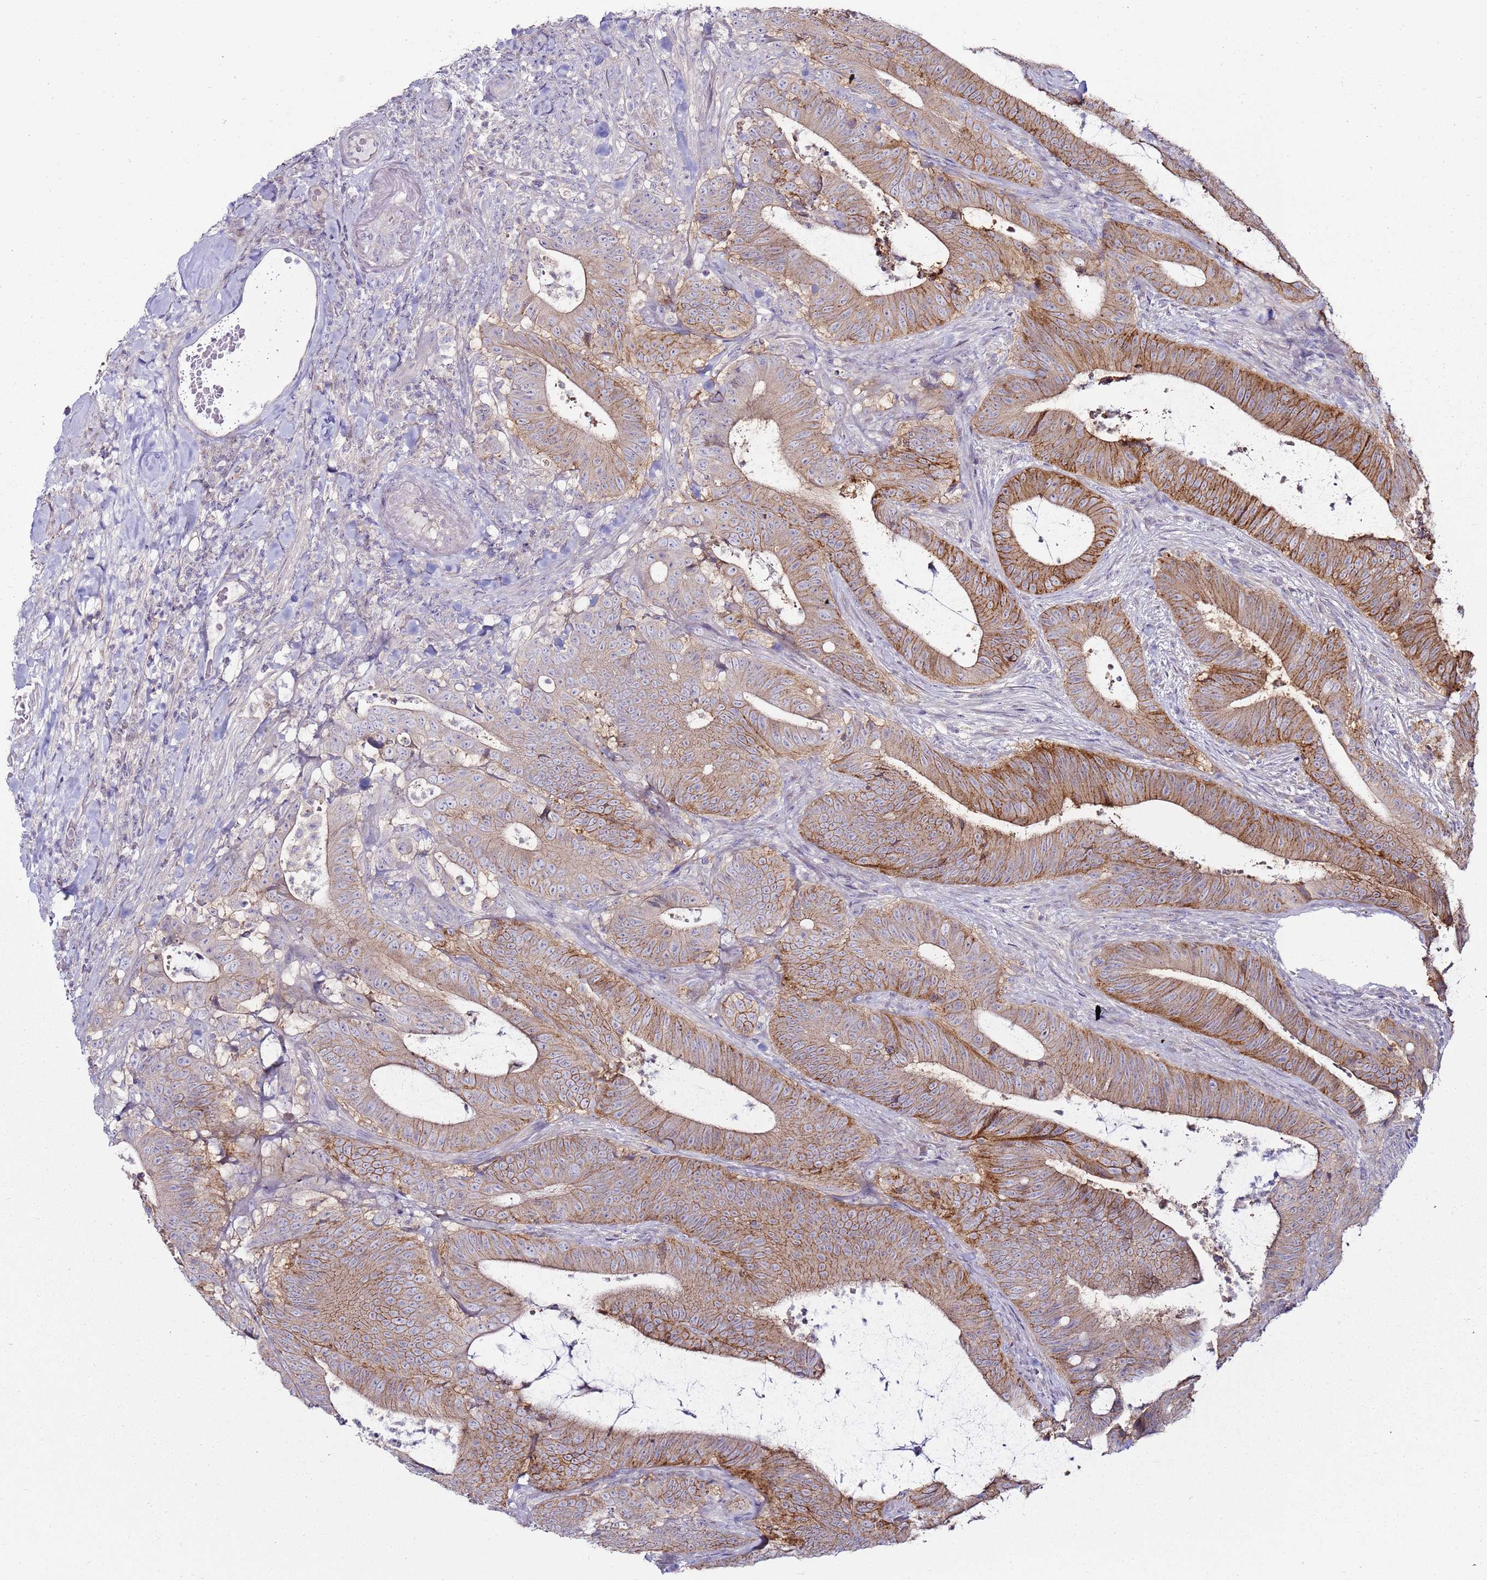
{"staining": {"intensity": "moderate", "quantity": ">75%", "location": "cytoplasmic/membranous"}, "tissue": "colorectal cancer", "cell_type": "Tumor cells", "image_type": "cancer", "snomed": [{"axis": "morphology", "description": "Adenocarcinoma, NOS"}, {"axis": "topography", "description": "Colon"}], "caption": "IHC (DAB) staining of colorectal cancer reveals moderate cytoplasmic/membranous protein staining in approximately >75% of tumor cells.", "gene": "GPN3", "patient": {"sex": "female", "age": 43}}